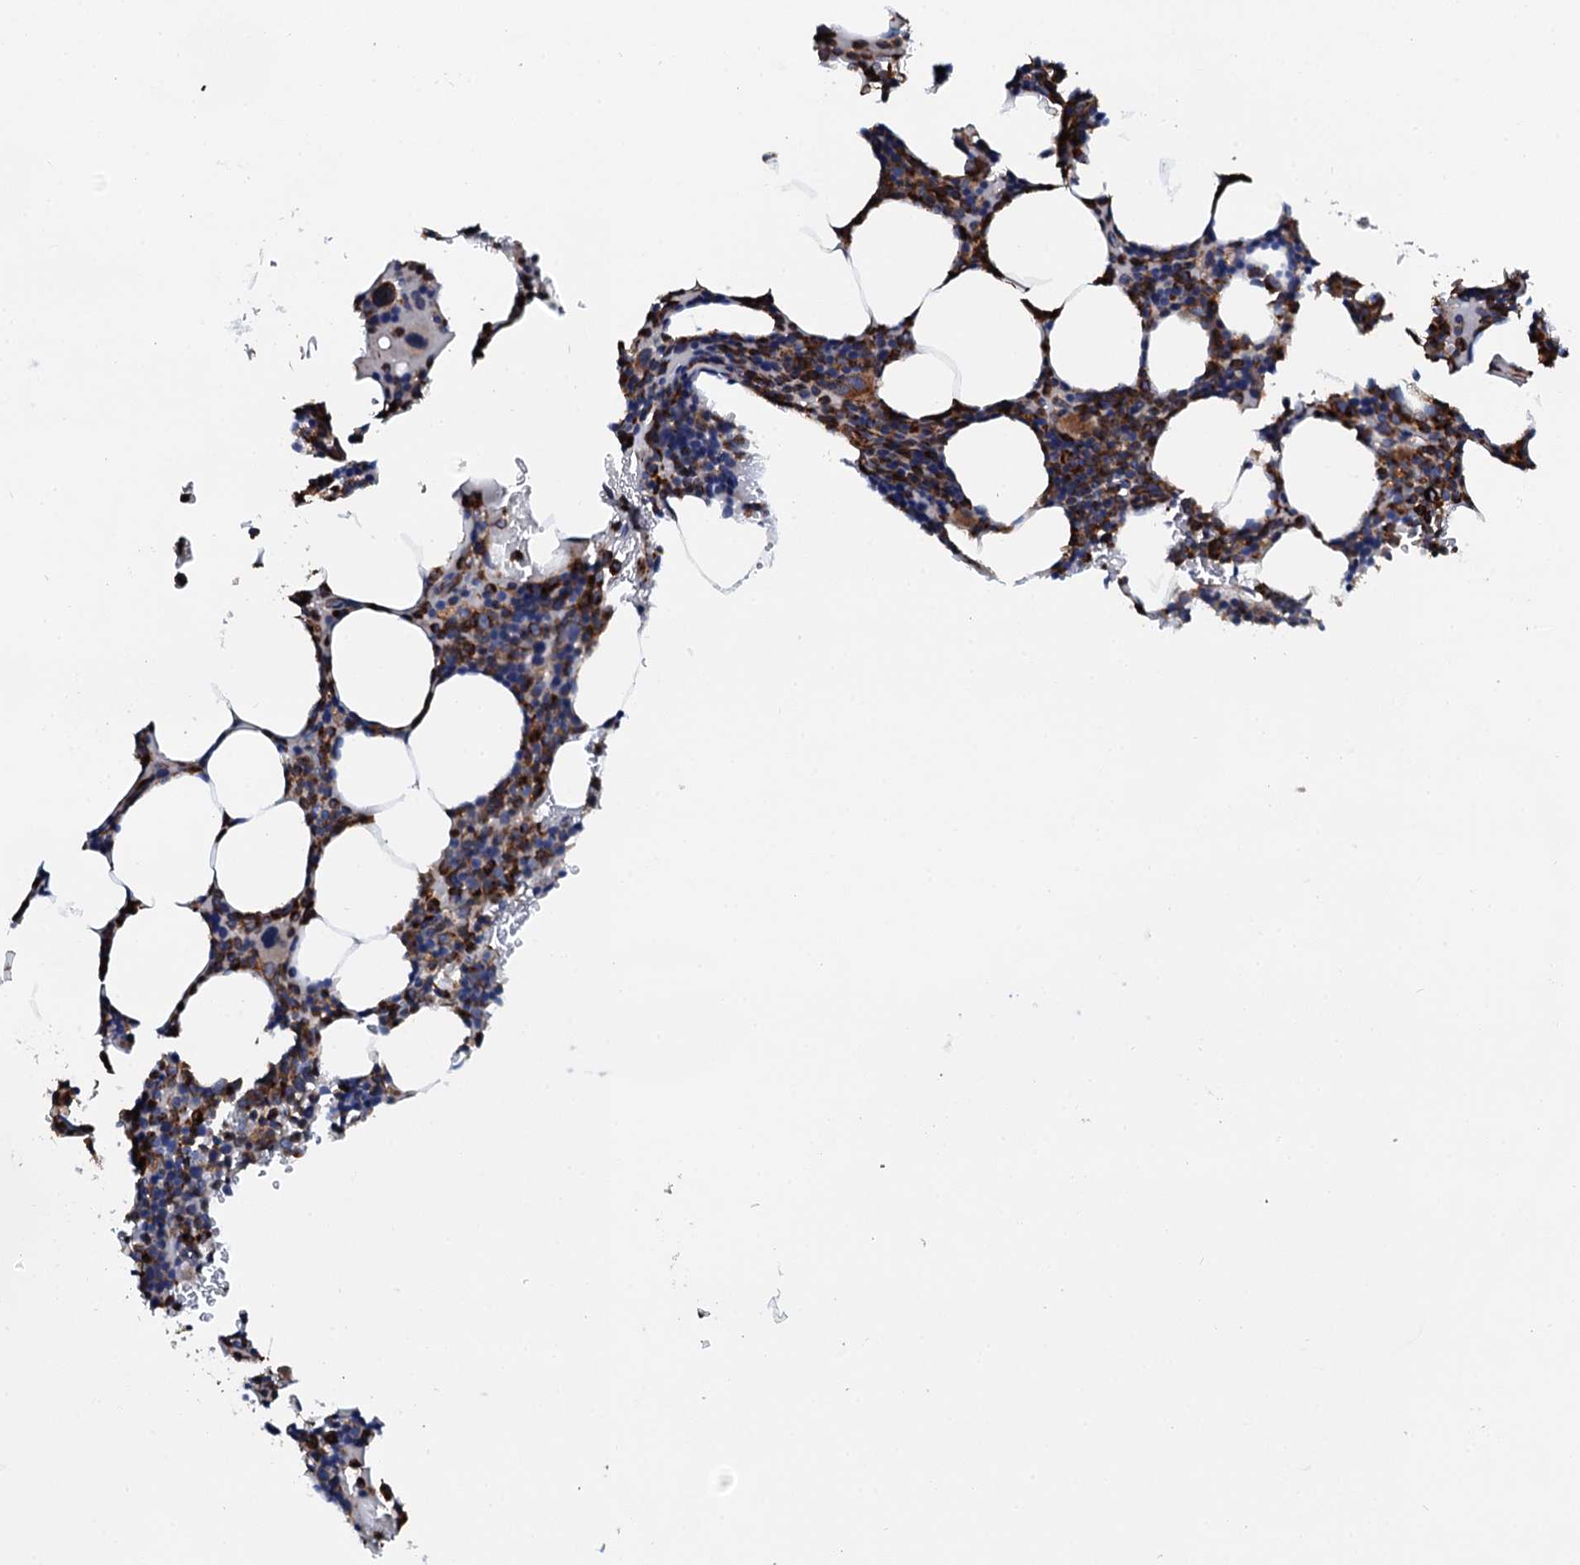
{"staining": {"intensity": "strong", "quantity": "25%-75%", "location": "cytoplasmic/membranous"}, "tissue": "bone marrow", "cell_type": "Hematopoietic cells", "image_type": "normal", "snomed": [{"axis": "morphology", "description": "Normal tissue, NOS"}, {"axis": "topography", "description": "Bone marrow"}], "caption": "An immunohistochemistry image of normal tissue is shown. Protein staining in brown labels strong cytoplasmic/membranous positivity in bone marrow within hematopoietic cells. The protein is stained brown, and the nuclei are stained in blue (DAB IHC with brightfield microscopy, high magnification).", "gene": "VAMP8", "patient": {"sex": "female", "age": 77}}